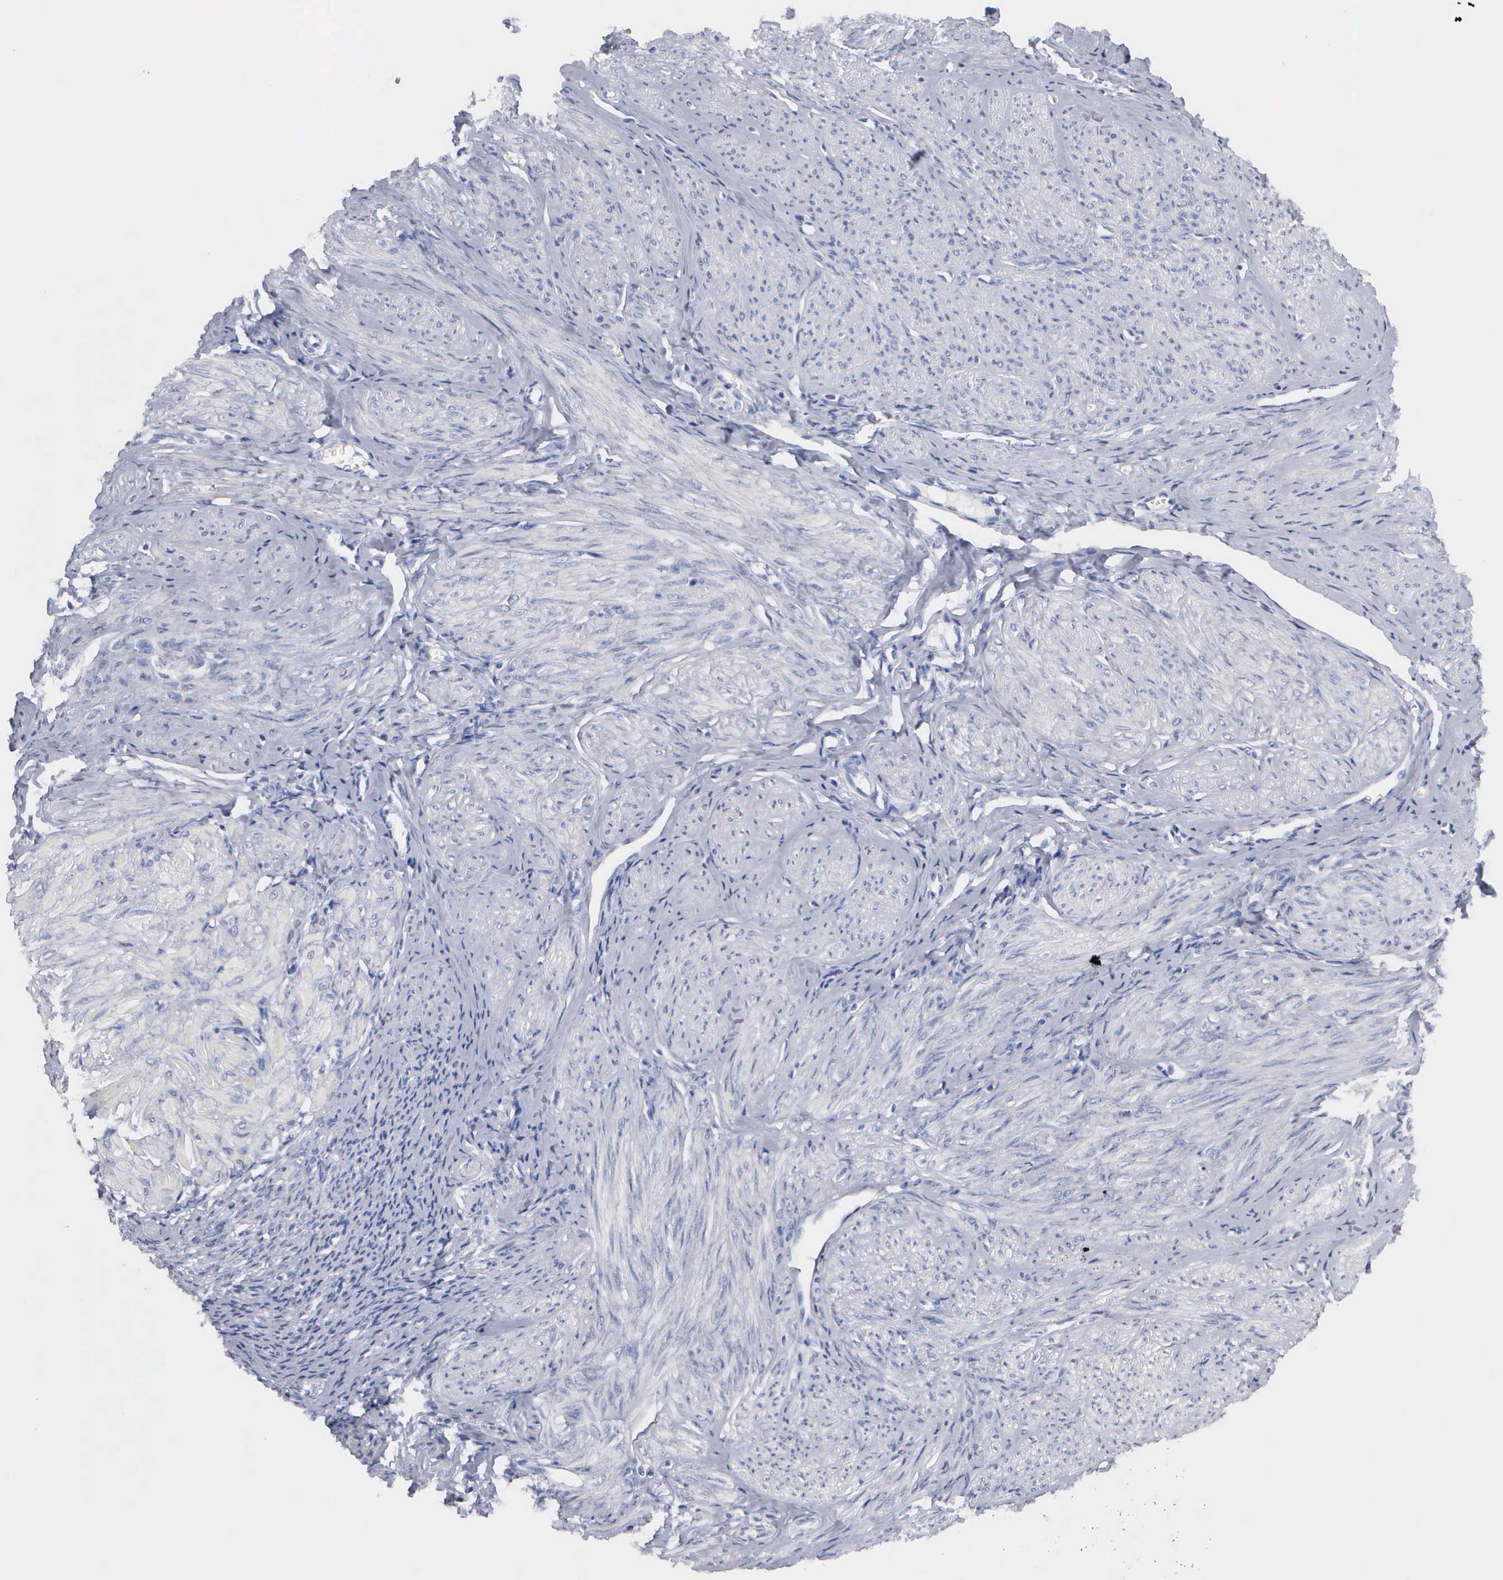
{"staining": {"intensity": "negative", "quantity": "none", "location": "none"}, "tissue": "smooth muscle", "cell_type": "Smooth muscle cells", "image_type": "normal", "snomed": [{"axis": "morphology", "description": "Normal tissue, NOS"}, {"axis": "topography", "description": "Uterus"}], "caption": "IHC photomicrograph of benign smooth muscle stained for a protein (brown), which exhibits no staining in smooth muscle cells. Brightfield microscopy of immunohistochemistry stained with DAB (3,3'-diaminobenzidine) (brown) and hematoxylin (blue), captured at high magnification.", "gene": "ASPHD2", "patient": {"sex": "female", "age": 45}}